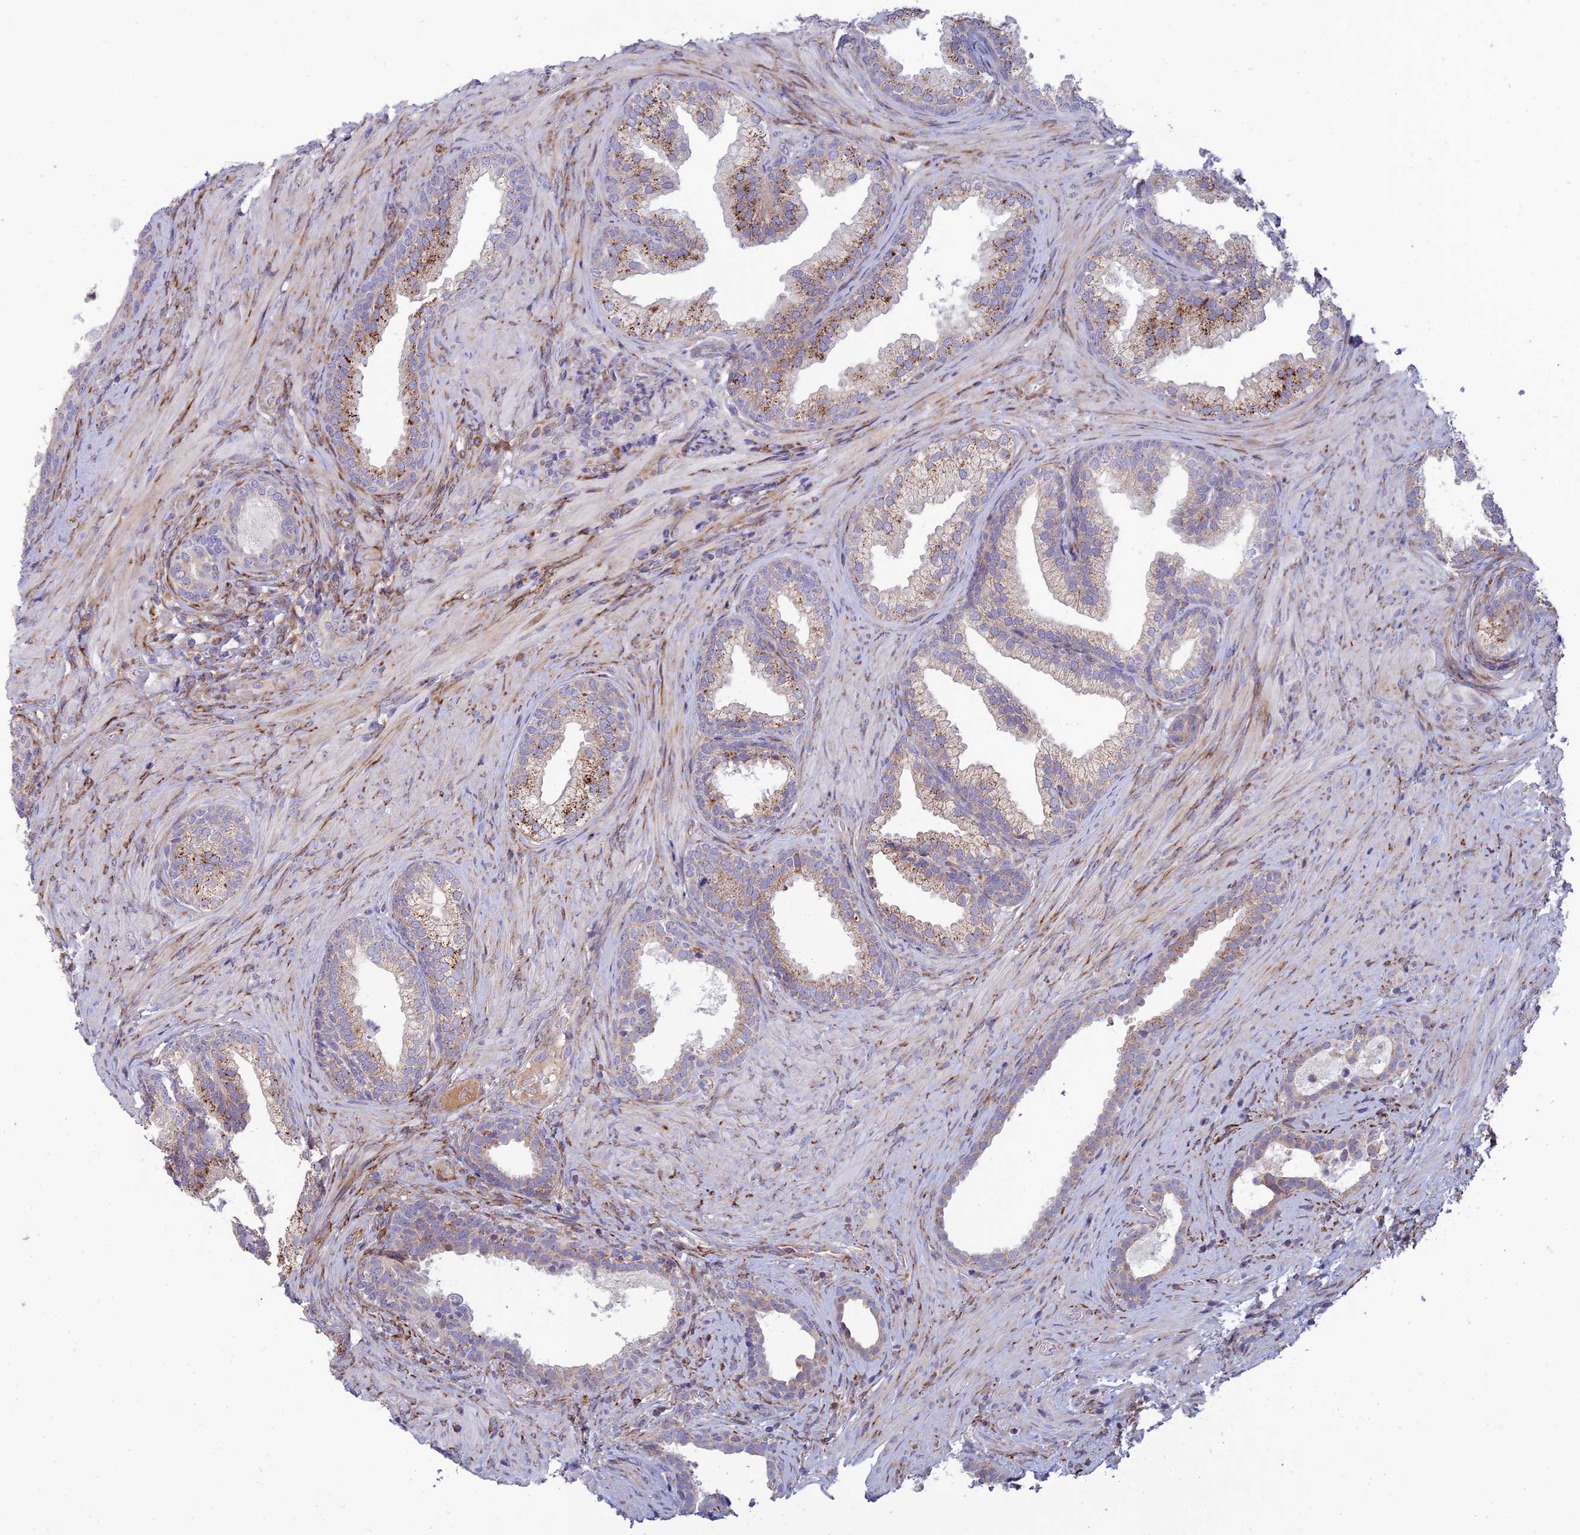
{"staining": {"intensity": "moderate", "quantity": "25%-75%", "location": "cytoplasmic/membranous"}, "tissue": "prostate", "cell_type": "Glandular cells", "image_type": "normal", "snomed": [{"axis": "morphology", "description": "Normal tissue, NOS"}, {"axis": "topography", "description": "Prostate"}], "caption": "High-magnification brightfield microscopy of benign prostate stained with DAB (3,3'-diaminobenzidine) (brown) and counterstained with hematoxylin (blue). glandular cells exhibit moderate cytoplasmic/membranous expression is present in about25%-75% of cells. (Stains: DAB in brown, nuclei in blue, Microscopy: brightfield microscopy at high magnification).", "gene": "RCN3", "patient": {"sex": "male", "age": 76}}